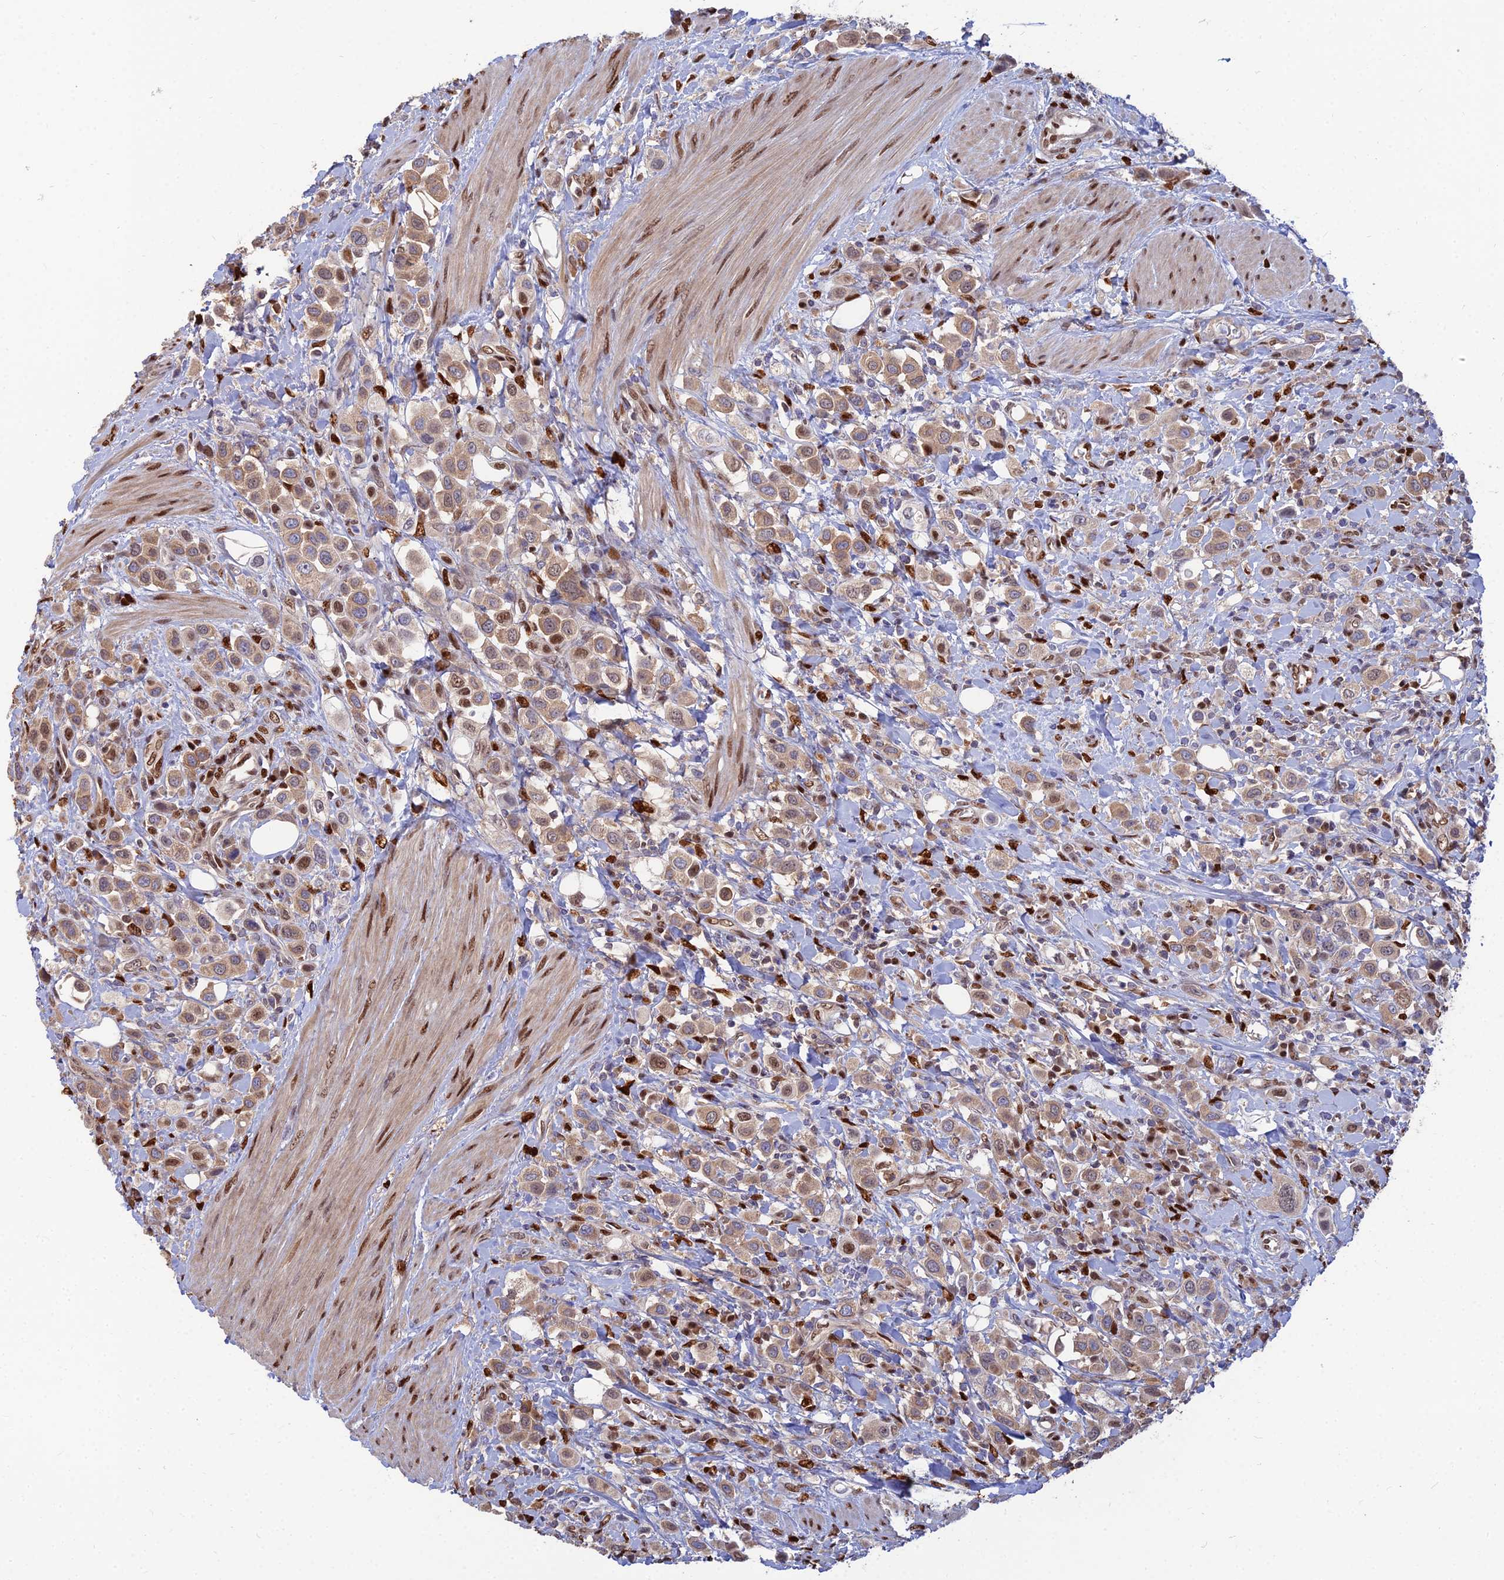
{"staining": {"intensity": "moderate", "quantity": ">75%", "location": "cytoplasmic/membranous,nuclear"}, "tissue": "urothelial cancer", "cell_type": "Tumor cells", "image_type": "cancer", "snomed": [{"axis": "morphology", "description": "Urothelial carcinoma, High grade"}, {"axis": "topography", "description": "Urinary bladder"}], "caption": "High-power microscopy captured an IHC image of urothelial carcinoma (high-grade), revealing moderate cytoplasmic/membranous and nuclear staining in about >75% of tumor cells. Using DAB (brown) and hematoxylin (blue) stains, captured at high magnification using brightfield microscopy.", "gene": "DNPEP", "patient": {"sex": "male", "age": 50}}